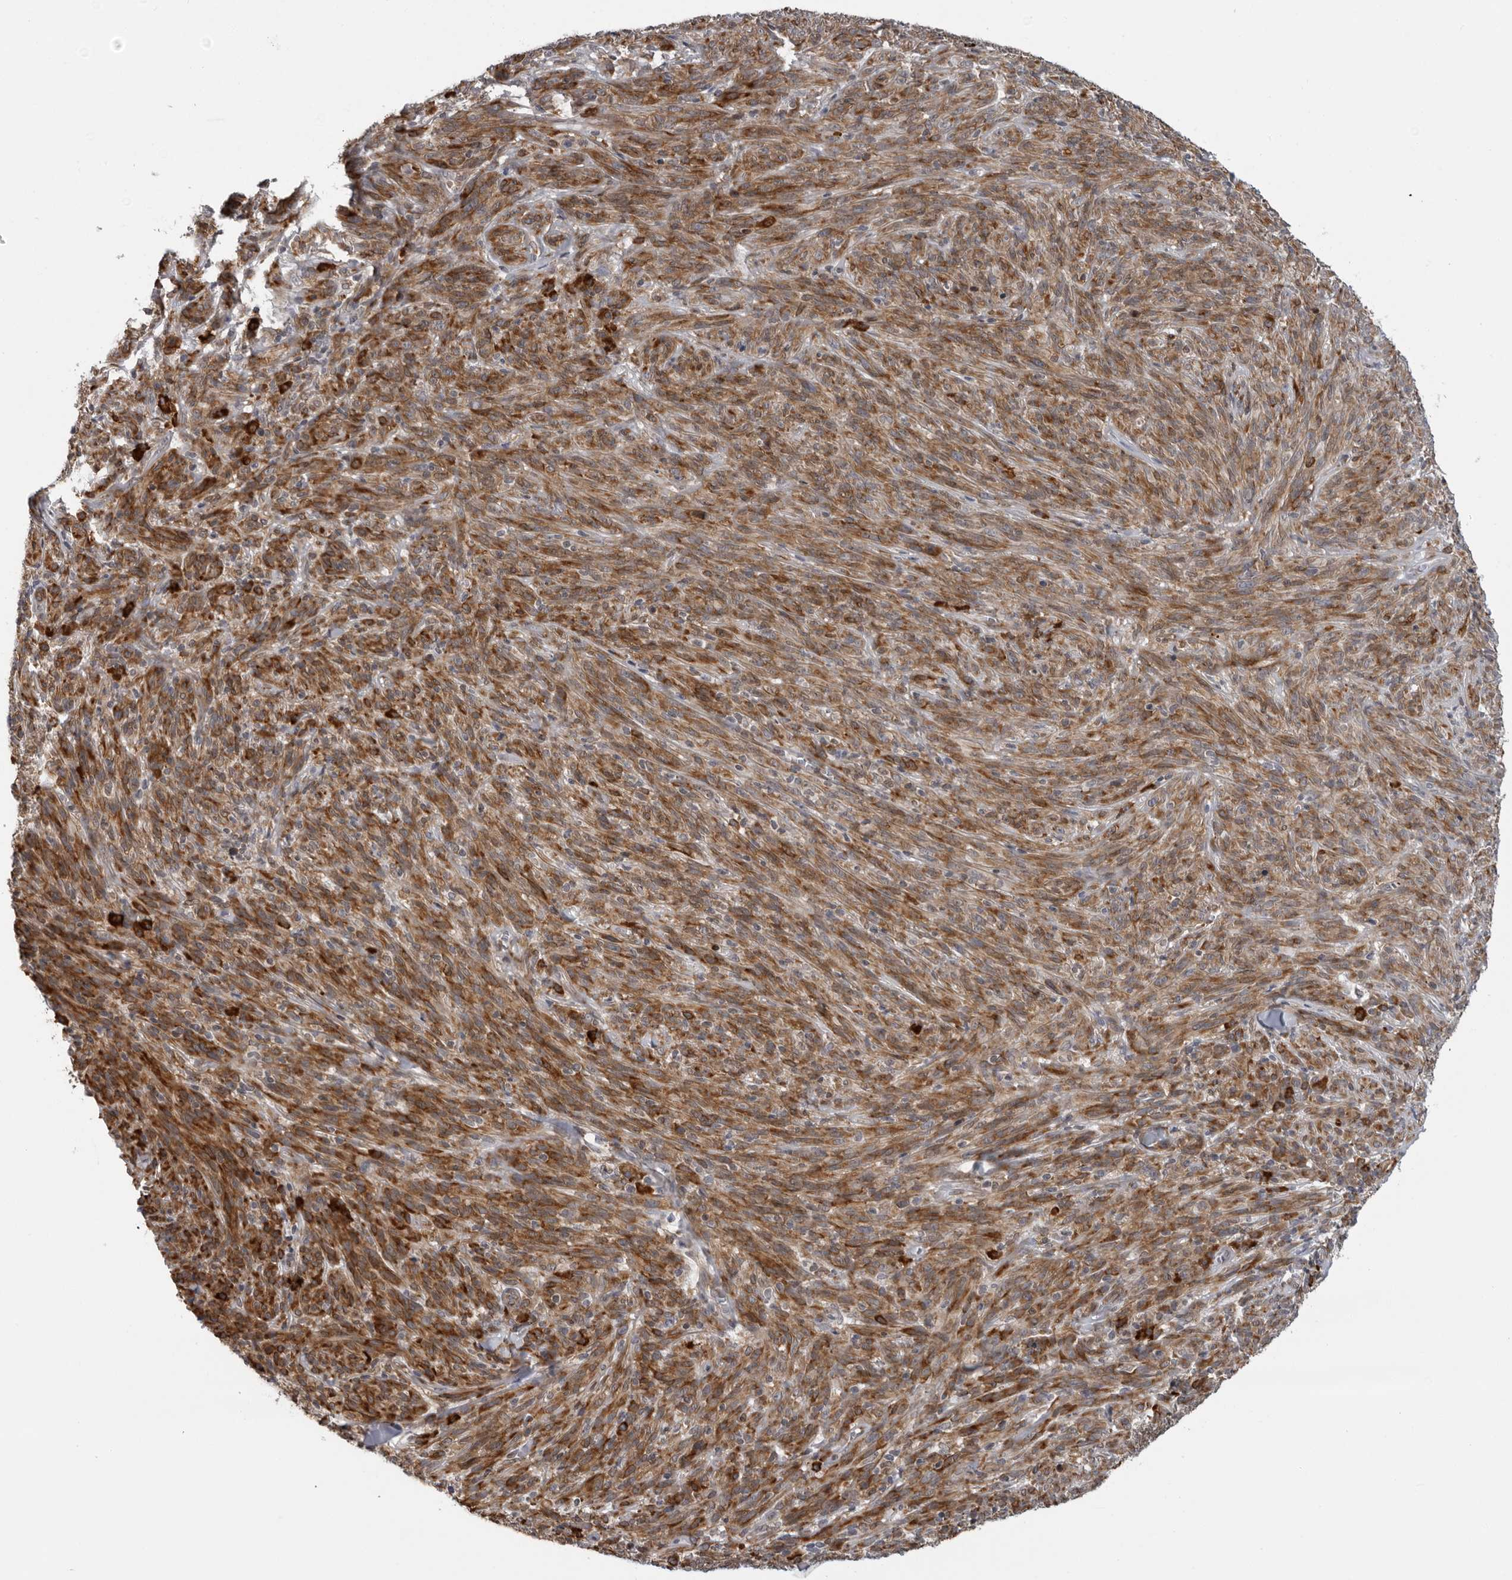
{"staining": {"intensity": "strong", "quantity": ">75%", "location": "cytoplasmic/membranous"}, "tissue": "melanoma", "cell_type": "Tumor cells", "image_type": "cancer", "snomed": [{"axis": "morphology", "description": "Malignant melanoma, NOS"}, {"axis": "topography", "description": "Skin of head"}], "caption": "Immunohistochemistry (DAB) staining of human melanoma shows strong cytoplasmic/membranous protein positivity in about >75% of tumor cells.", "gene": "ALPK2", "patient": {"sex": "male", "age": 96}}